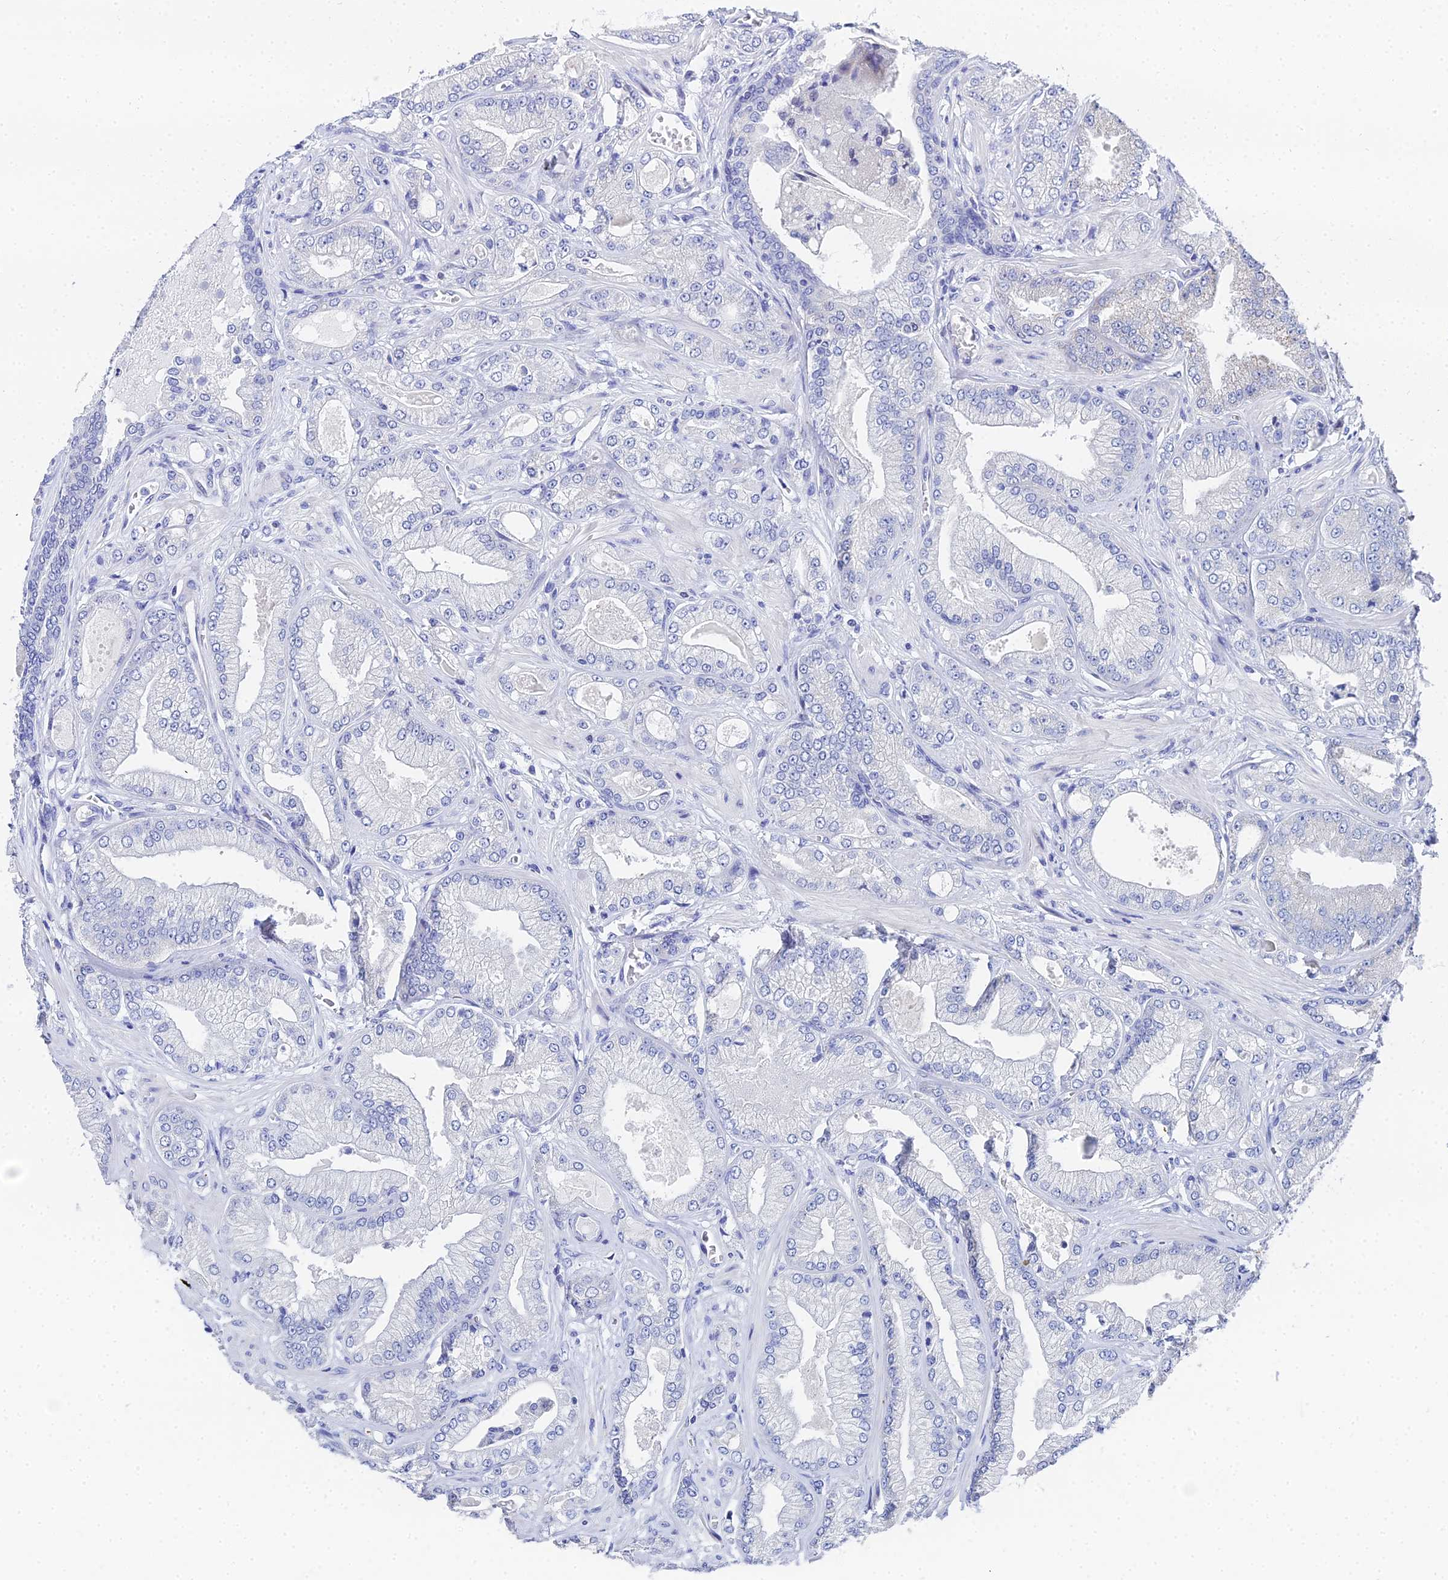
{"staining": {"intensity": "negative", "quantity": "none", "location": "none"}, "tissue": "prostate cancer", "cell_type": "Tumor cells", "image_type": "cancer", "snomed": [{"axis": "morphology", "description": "Adenocarcinoma, Low grade"}, {"axis": "topography", "description": "Prostate"}], "caption": "DAB (3,3'-diaminobenzidine) immunohistochemical staining of human prostate low-grade adenocarcinoma reveals no significant expression in tumor cells.", "gene": "OCM", "patient": {"sex": "male", "age": 55}}